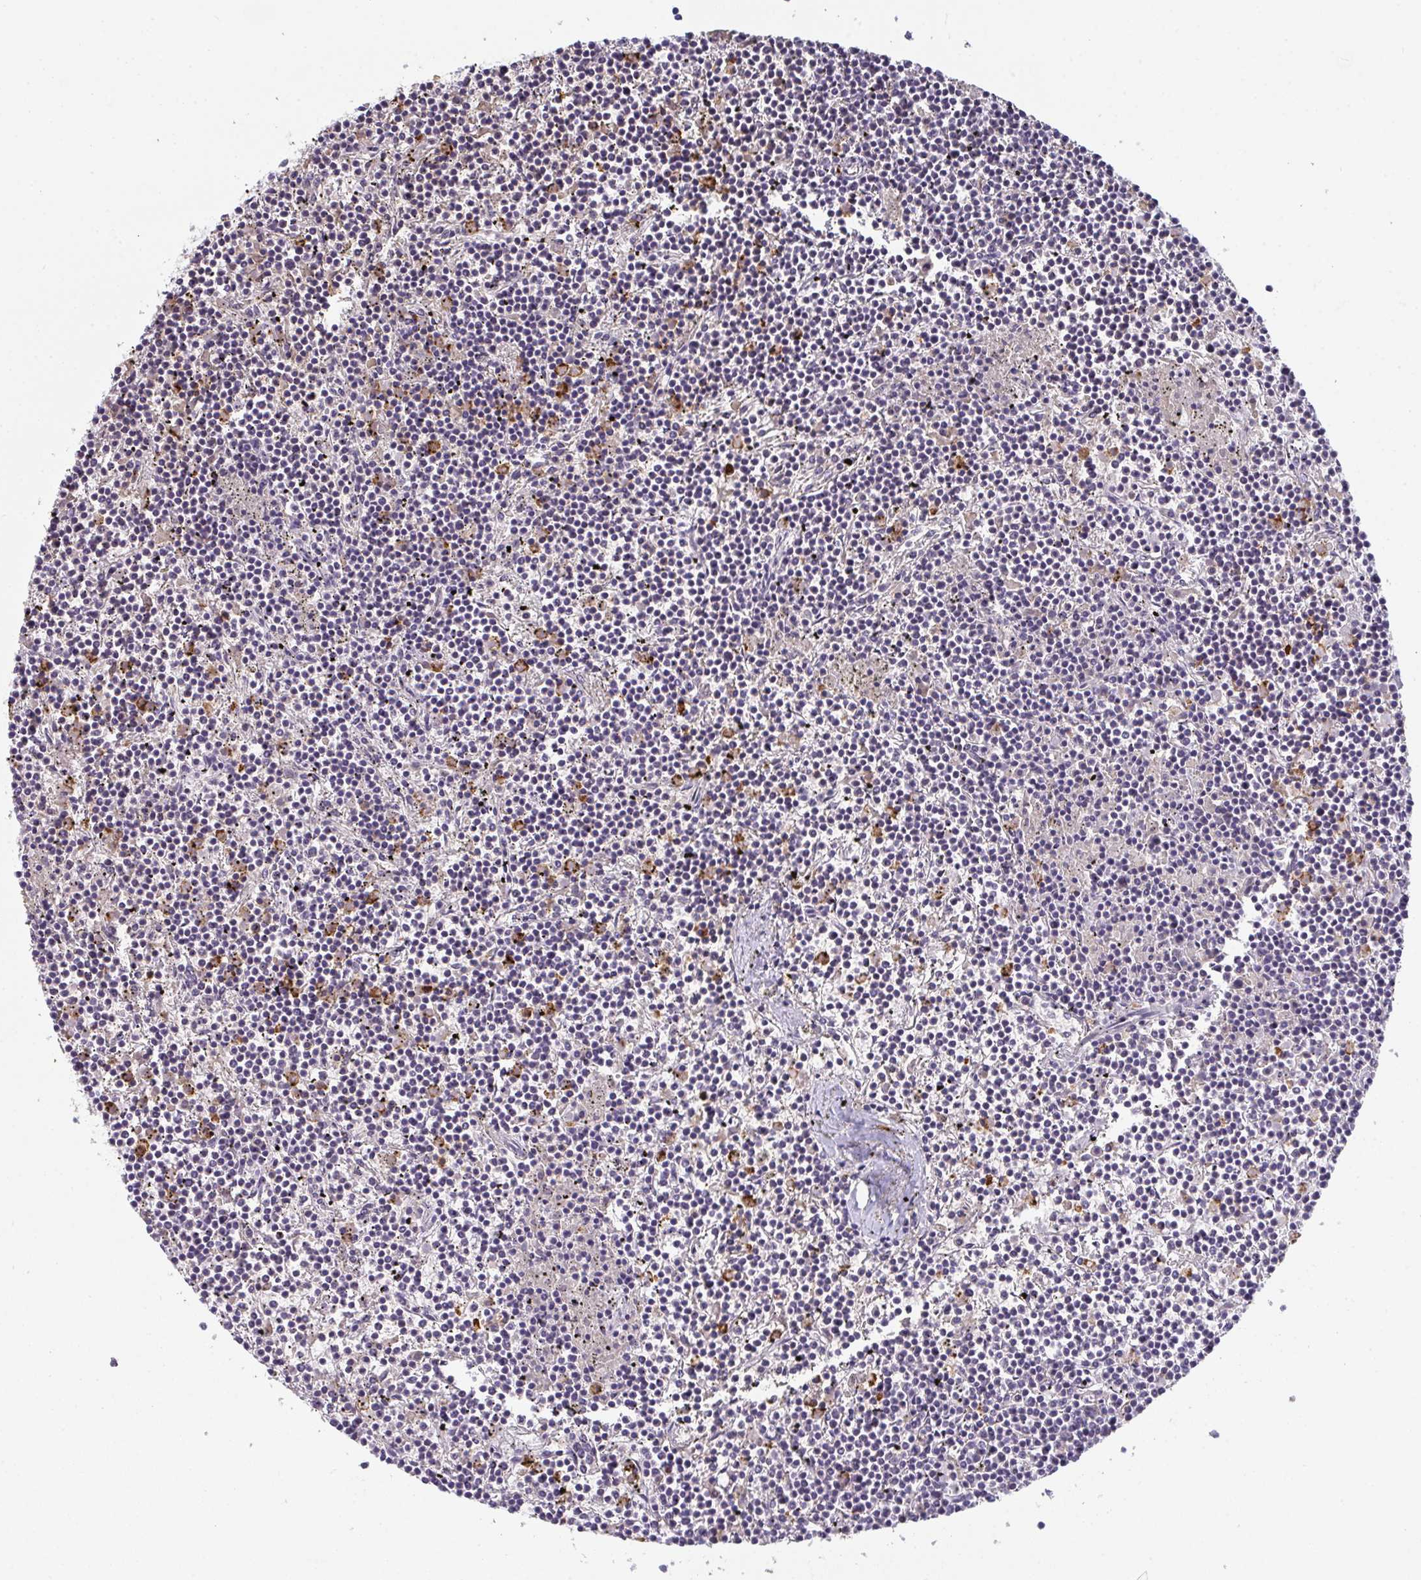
{"staining": {"intensity": "negative", "quantity": "none", "location": "none"}, "tissue": "lymphoma", "cell_type": "Tumor cells", "image_type": "cancer", "snomed": [{"axis": "morphology", "description": "Malignant lymphoma, non-Hodgkin's type, Low grade"}, {"axis": "topography", "description": "Spleen"}], "caption": "An immunohistochemistry (IHC) image of low-grade malignant lymphoma, non-Hodgkin's type is shown. There is no staining in tumor cells of low-grade malignant lymphoma, non-Hodgkin's type.", "gene": "RIOK1", "patient": {"sex": "female", "age": 19}}